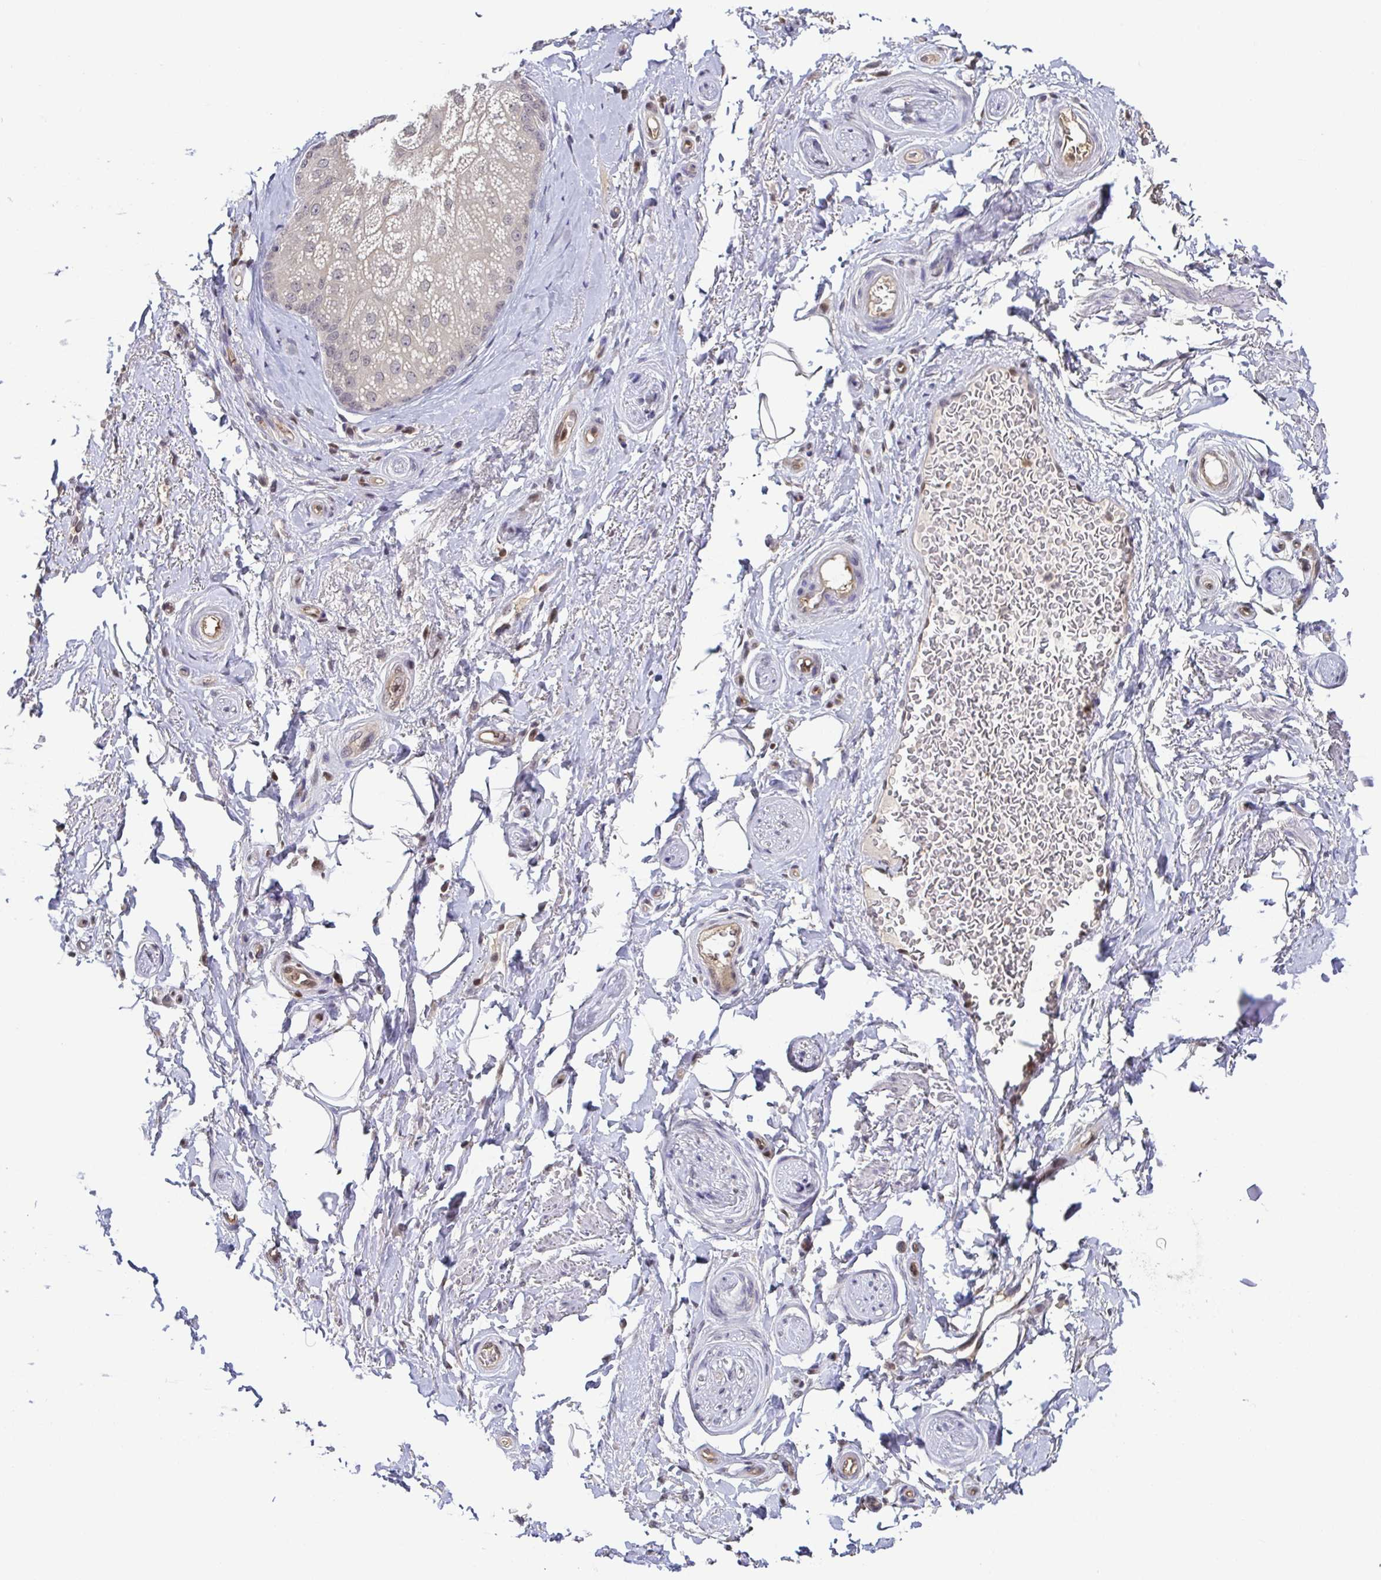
{"staining": {"intensity": "negative", "quantity": "none", "location": "none"}, "tissue": "adipose tissue", "cell_type": "Adipocytes", "image_type": "normal", "snomed": [{"axis": "morphology", "description": "Normal tissue, NOS"}, {"axis": "topography", "description": "Peripheral nerve tissue"}], "caption": "This is an immunohistochemistry (IHC) image of unremarkable adipose tissue. There is no expression in adipocytes.", "gene": "PSMB9", "patient": {"sex": "male", "age": 51}}